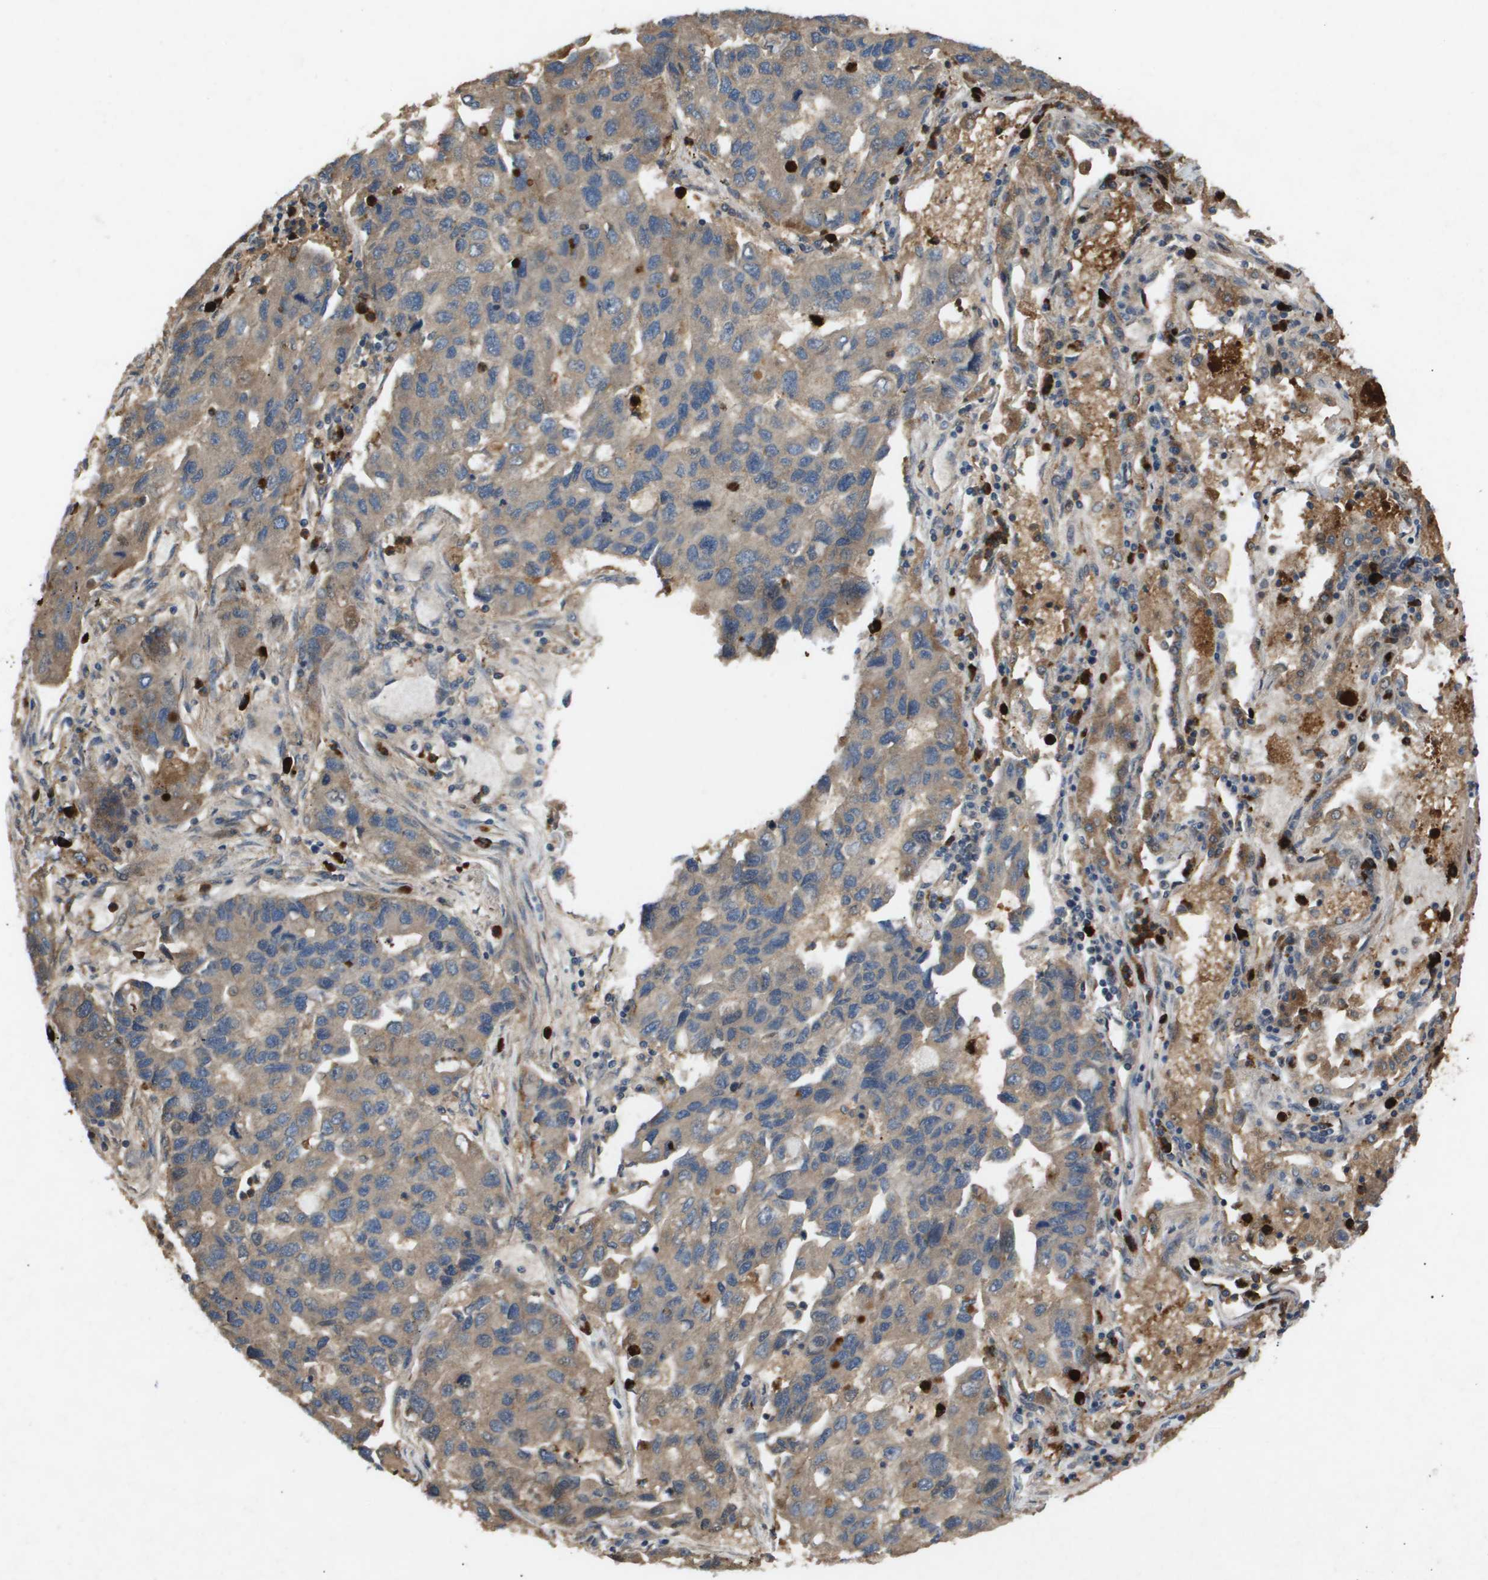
{"staining": {"intensity": "weak", "quantity": ">75%", "location": "cytoplasmic/membranous"}, "tissue": "lung cancer", "cell_type": "Tumor cells", "image_type": "cancer", "snomed": [{"axis": "morphology", "description": "Adenocarcinoma, NOS"}, {"axis": "topography", "description": "Lung"}], "caption": "Approximately >75% of tumor cells in lung adenocarcinoma exhibit weak cytoplasmic/membranous protein positivity as visualized by brown immunohistochemical staining.", "gene": "ERG", "patient": {"sex": "female", "age": 51}}